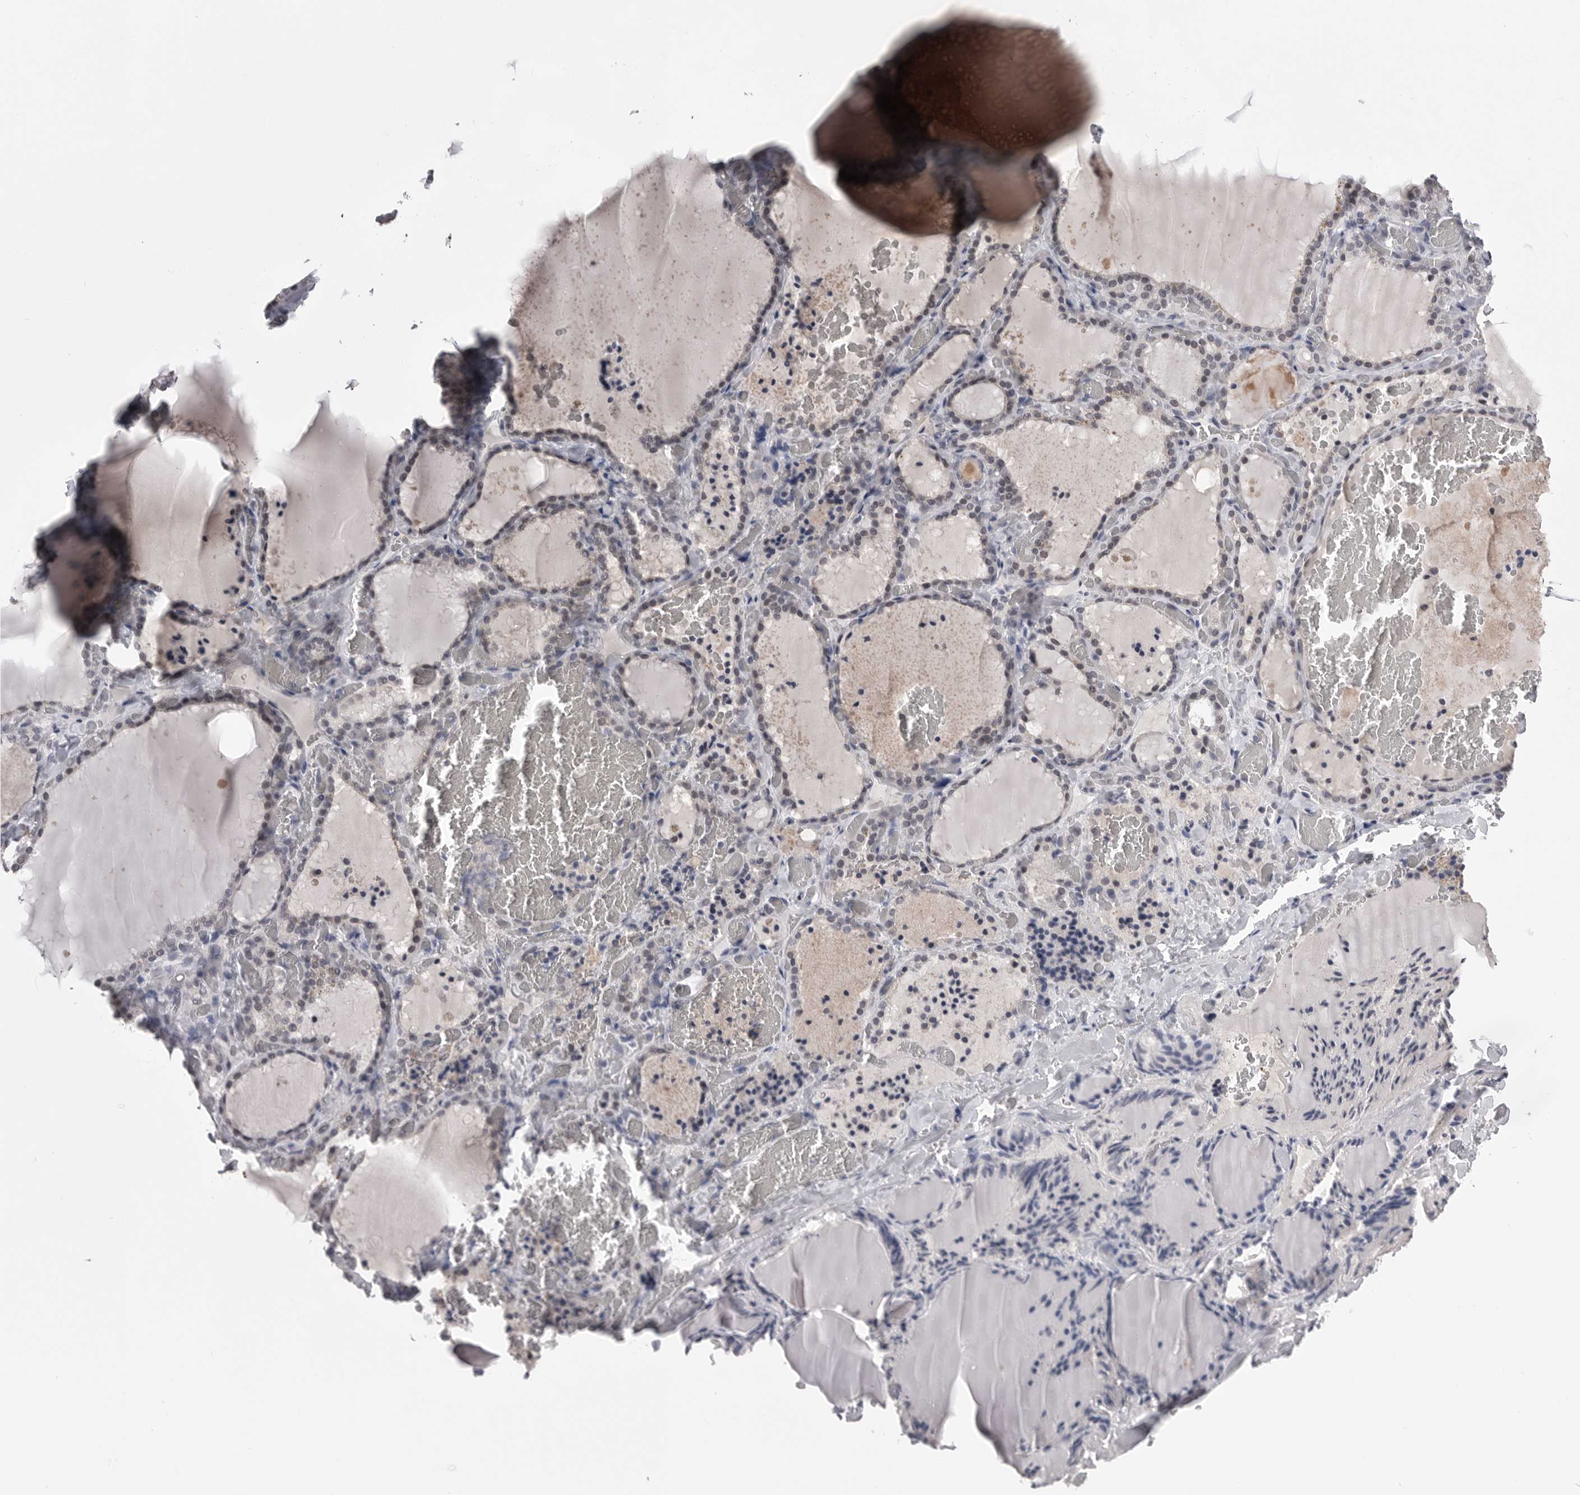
{"staining": {"intensity": "weak", "quantity": "25%-75%", "location": "nuclear"}, "tissue": "thyroid gland", "cell_type": "Glandular cells", "image_type": "normal", "snomed": [{"axis": "morphology", "description": "Normal tissue, NOS"}, {"axis": "topography", "description": "Thyroid gland"}], "caption": "Immunohistochemical staining of normal thyroid gland reveals low levels of weak nuclear positivity in about 25%-75% of glandular cells.", "gene": "DLG2", "patient": {"sex": "female", "age": 22}}